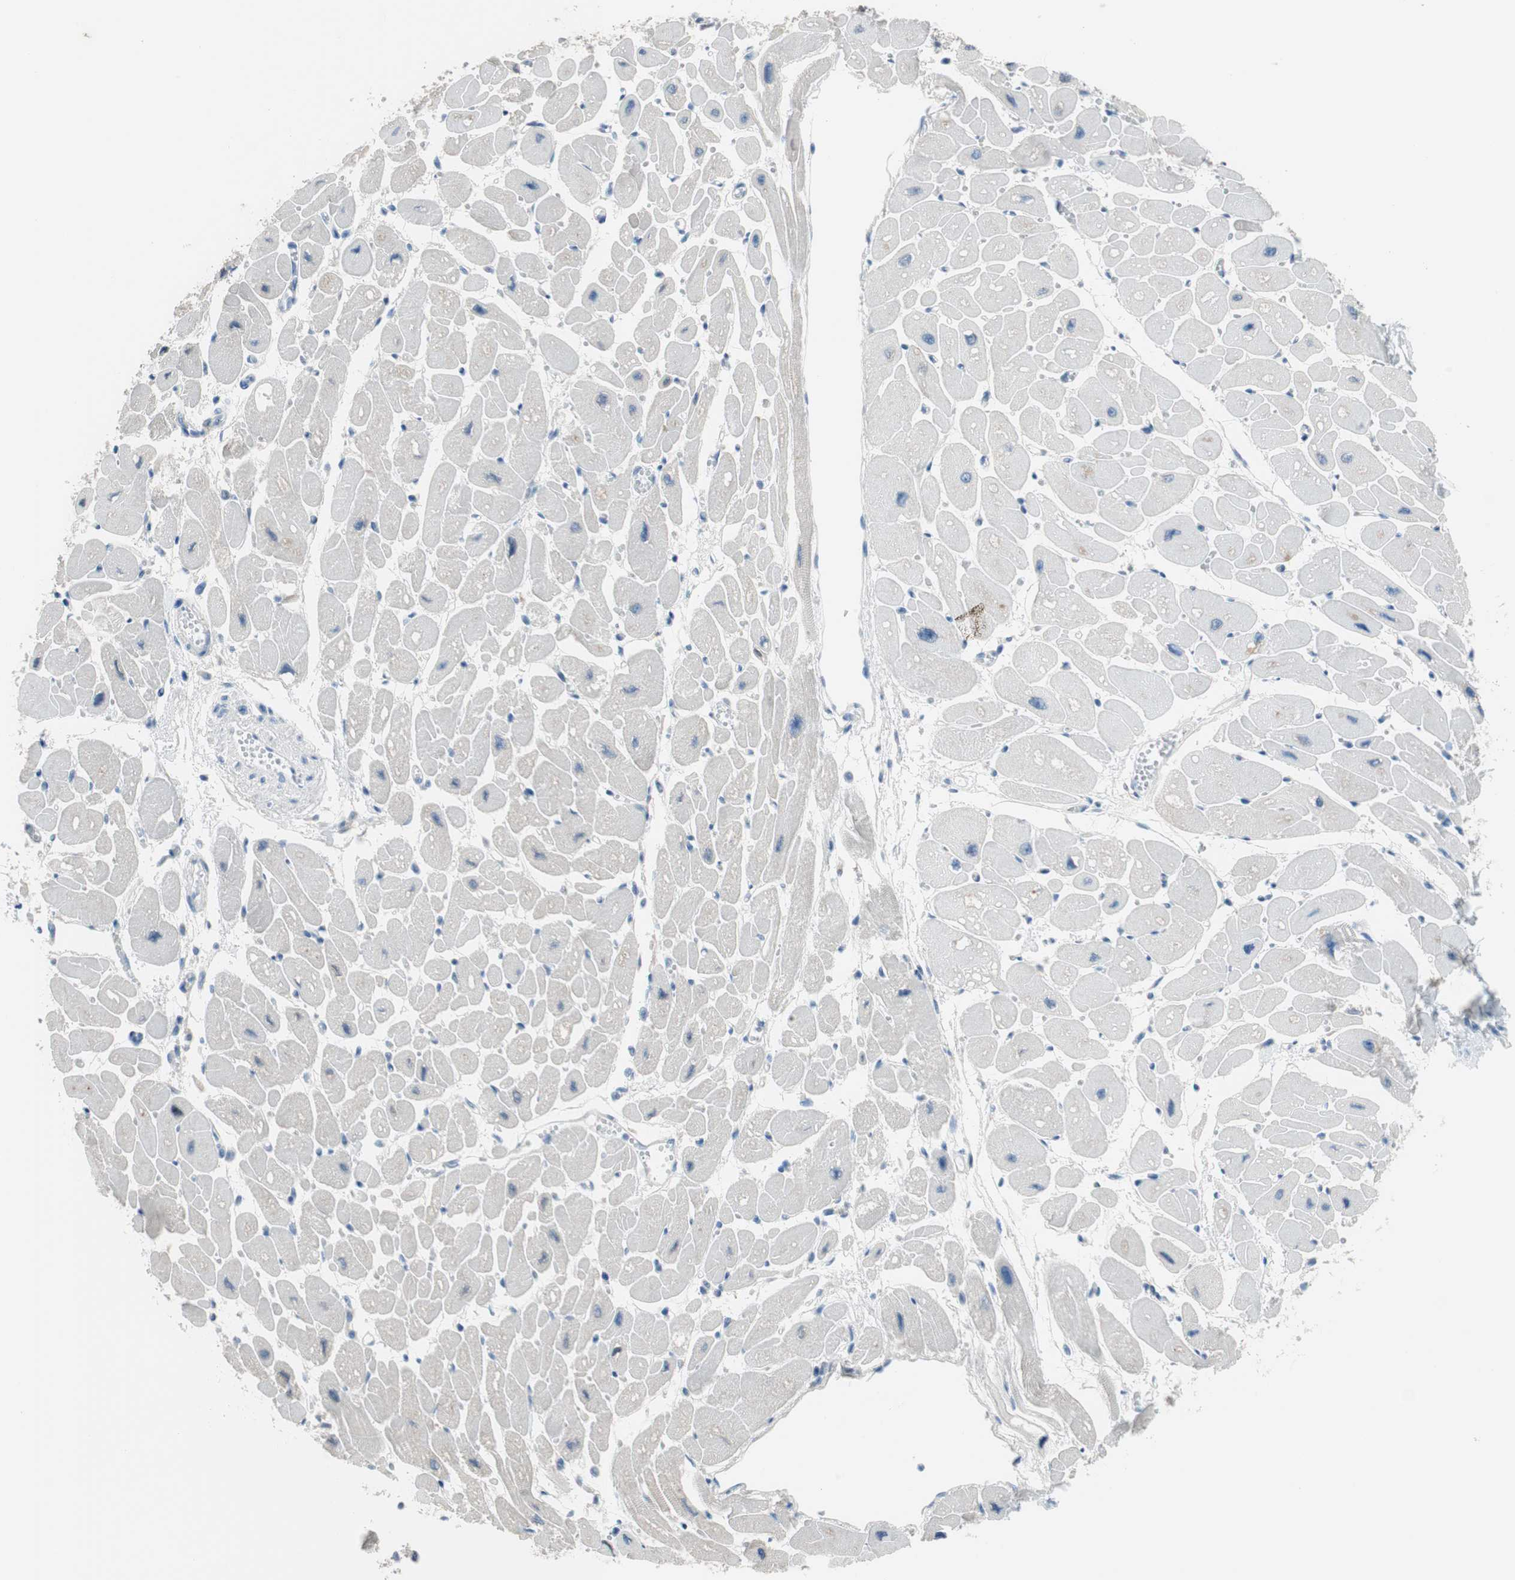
{"staining": {"intensity": "negative", "quantity": "none", "location": "none"}, "tissue": "heart muscle", "cell_type": "Cardiomyocytes", "image_type": "normal", "snomed": [{"axis": "morphology", "description": "Normal tissue, NOS"}, {"axis": "topography", "description": "Heart"}], "caption": "Immunohistochemical staining of normal heart muscle shows no significant positivity in cardiomyocytes.", "gene": "GRHL1", "patient": {"sex": "female", "age": 54}}